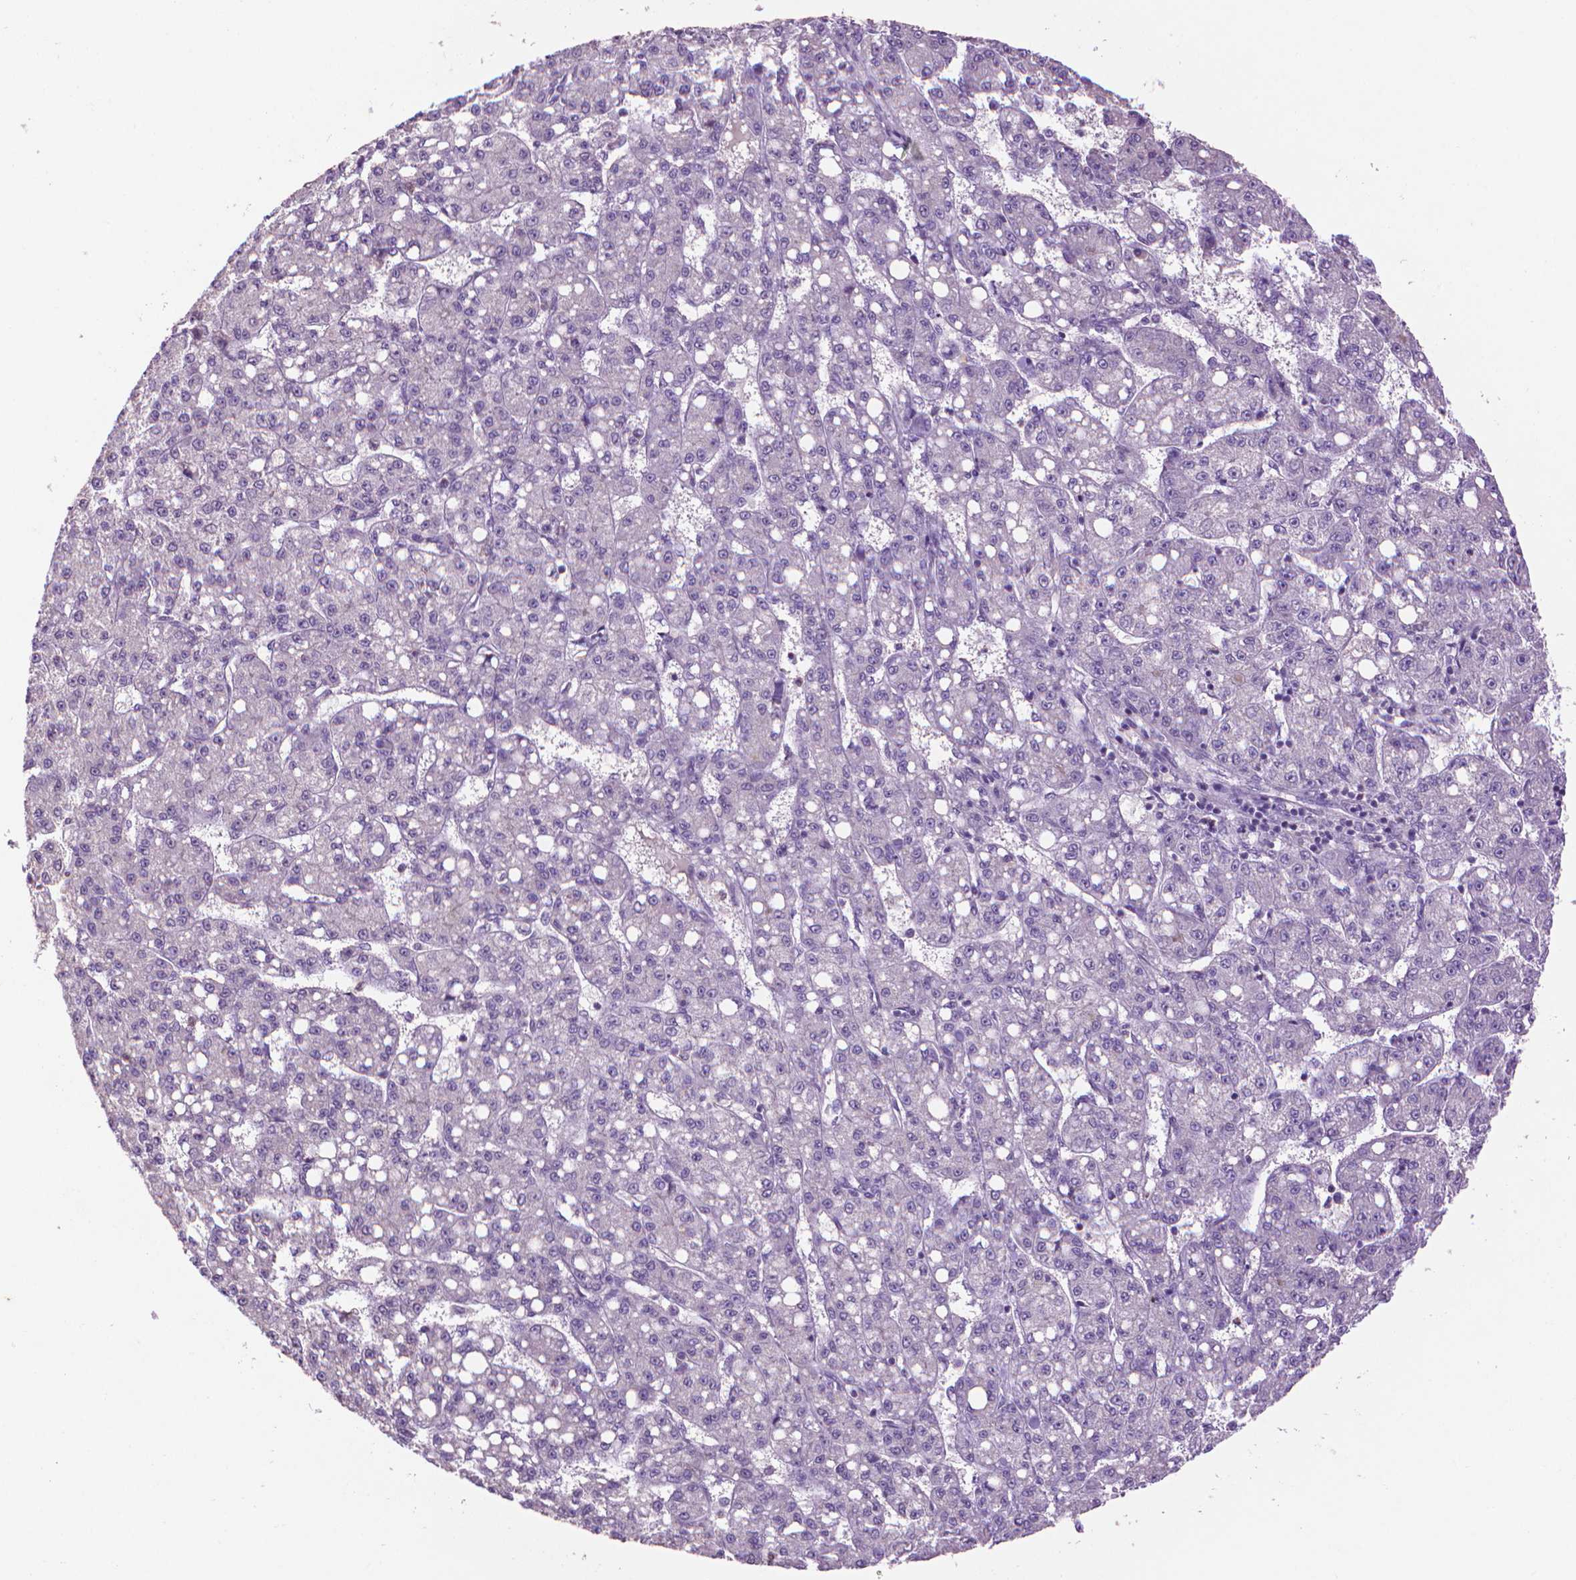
{"staining": {"intensity": "negative", "quantity": "none", "location": "none"}, "tissue": "liver cancer", "cell_type": "Tumor cells", "image_type": "cancer", "snomed": [{"axis": "morphology", "description": "Carcinoma, Hepatocellular, NOS"}, {"axis": "topography", "description": "Liver"}], "caption": "This is a image of IHC staining of hepatocellular carcinoma (liver), which shows no positivity in tumor cells.", "gene": "CDKN2D", "patient": {"sex": "female", "age": 65}}